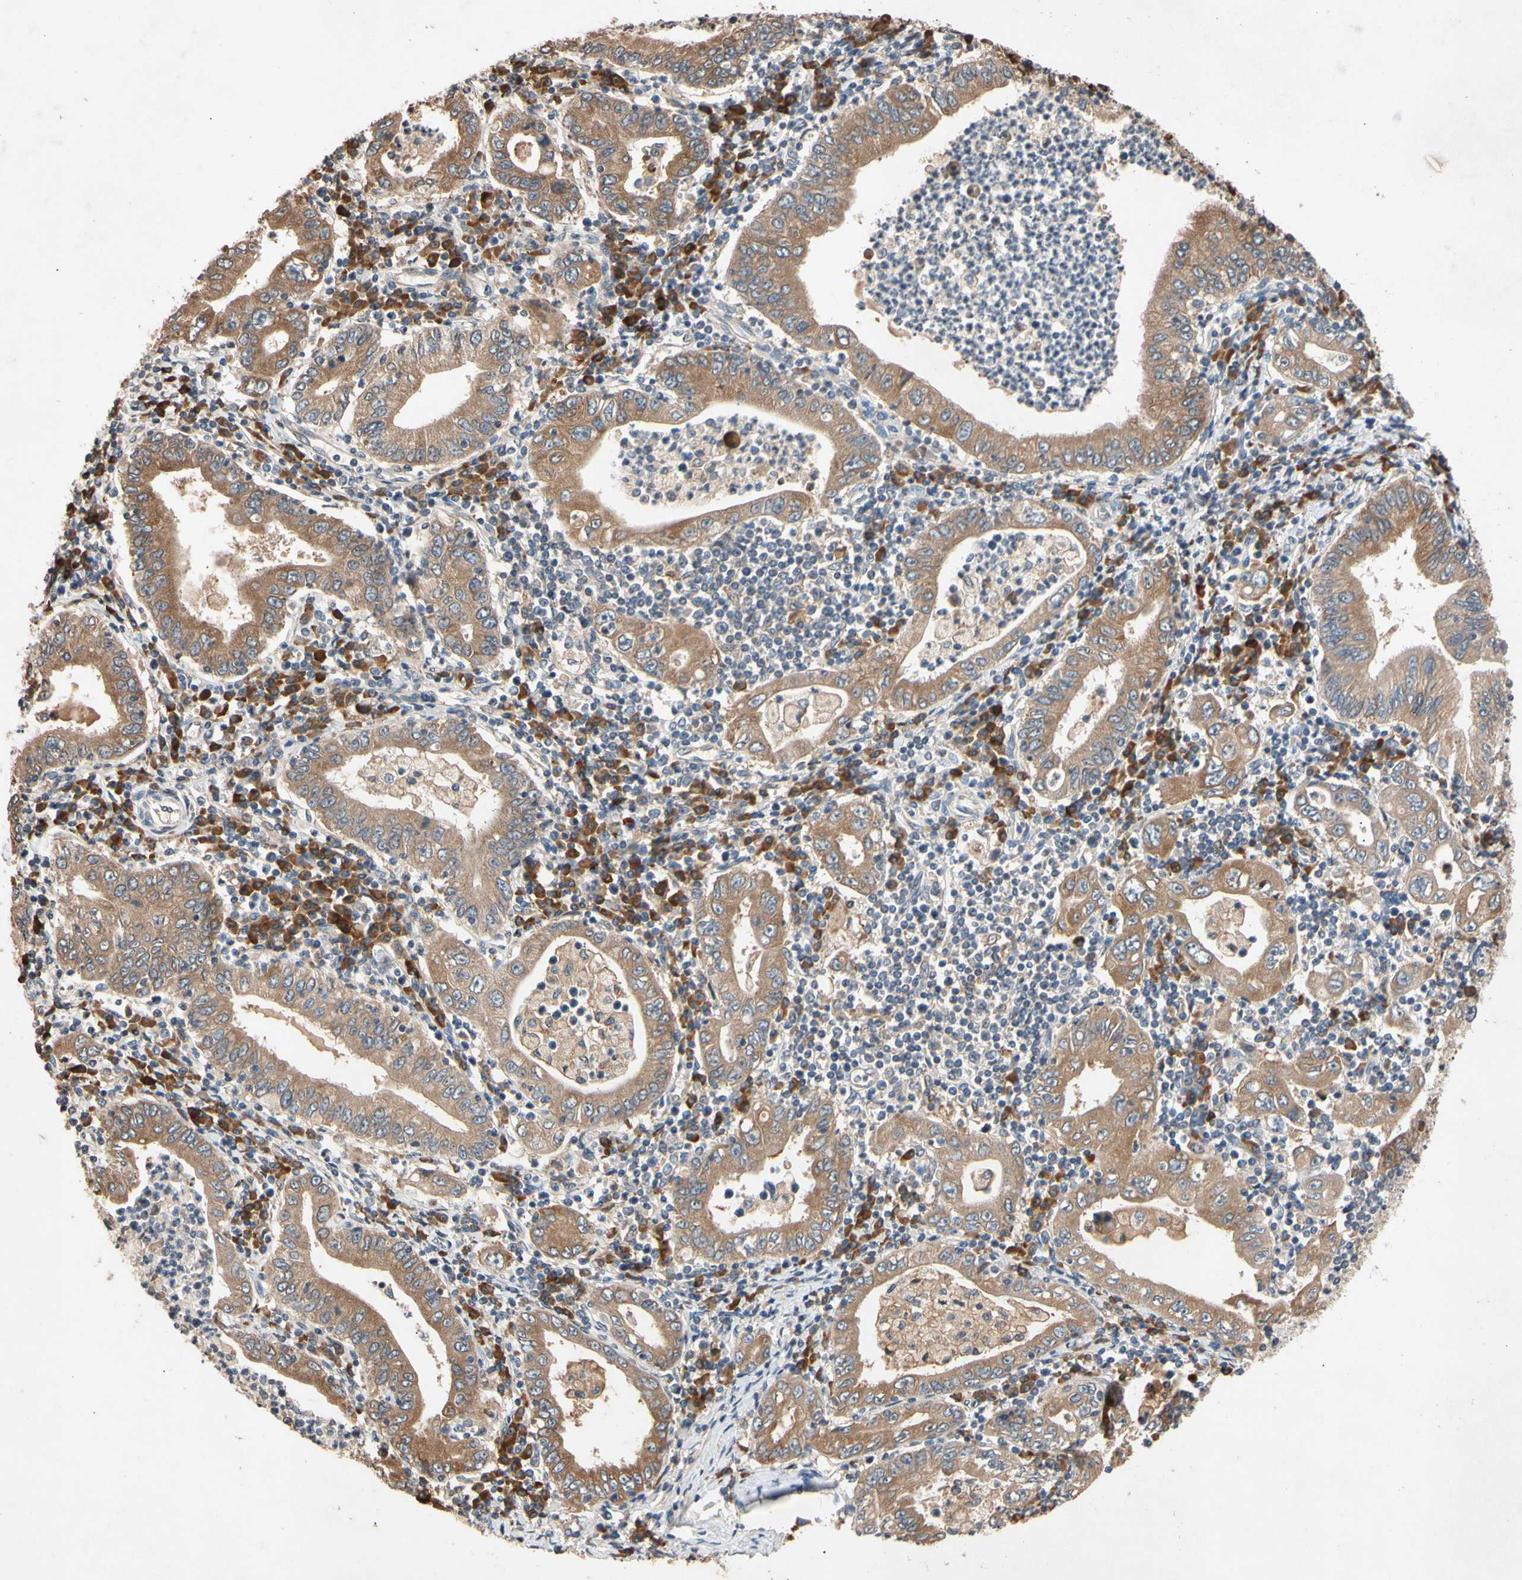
{"staining": {"intensity": "moderate", "quantity": ">75%", "location": "cytoplasmic/membranous"}, "tissue": "stomach cancer", "cell_type": "Tumor cells", "image_type": "cancer", "snomed": [{"axis": "morphology", "description": "Normal tissue, NOS"}, {"axis": "morphology", "description": "Adenocarcinoma, NOS"}, {"axis": "topography", "description": "Esophagus"}, {"axis": "topography", "description": "Stomach, upper"}, {"axis": "topography", "description": "Peripheral nerve tissue"}], "caption": "The photomicrograph reveals immunohistochemical staining of adenocarcinoma (stomach). There is moderate cytoplasmic/membranous staining is present in about >75% of tumor cells. (Brightfield microscopy of DAB IHC at high magnification).", "gene": "PRDX4", "patient": {"sex": "male", "age": 62}}